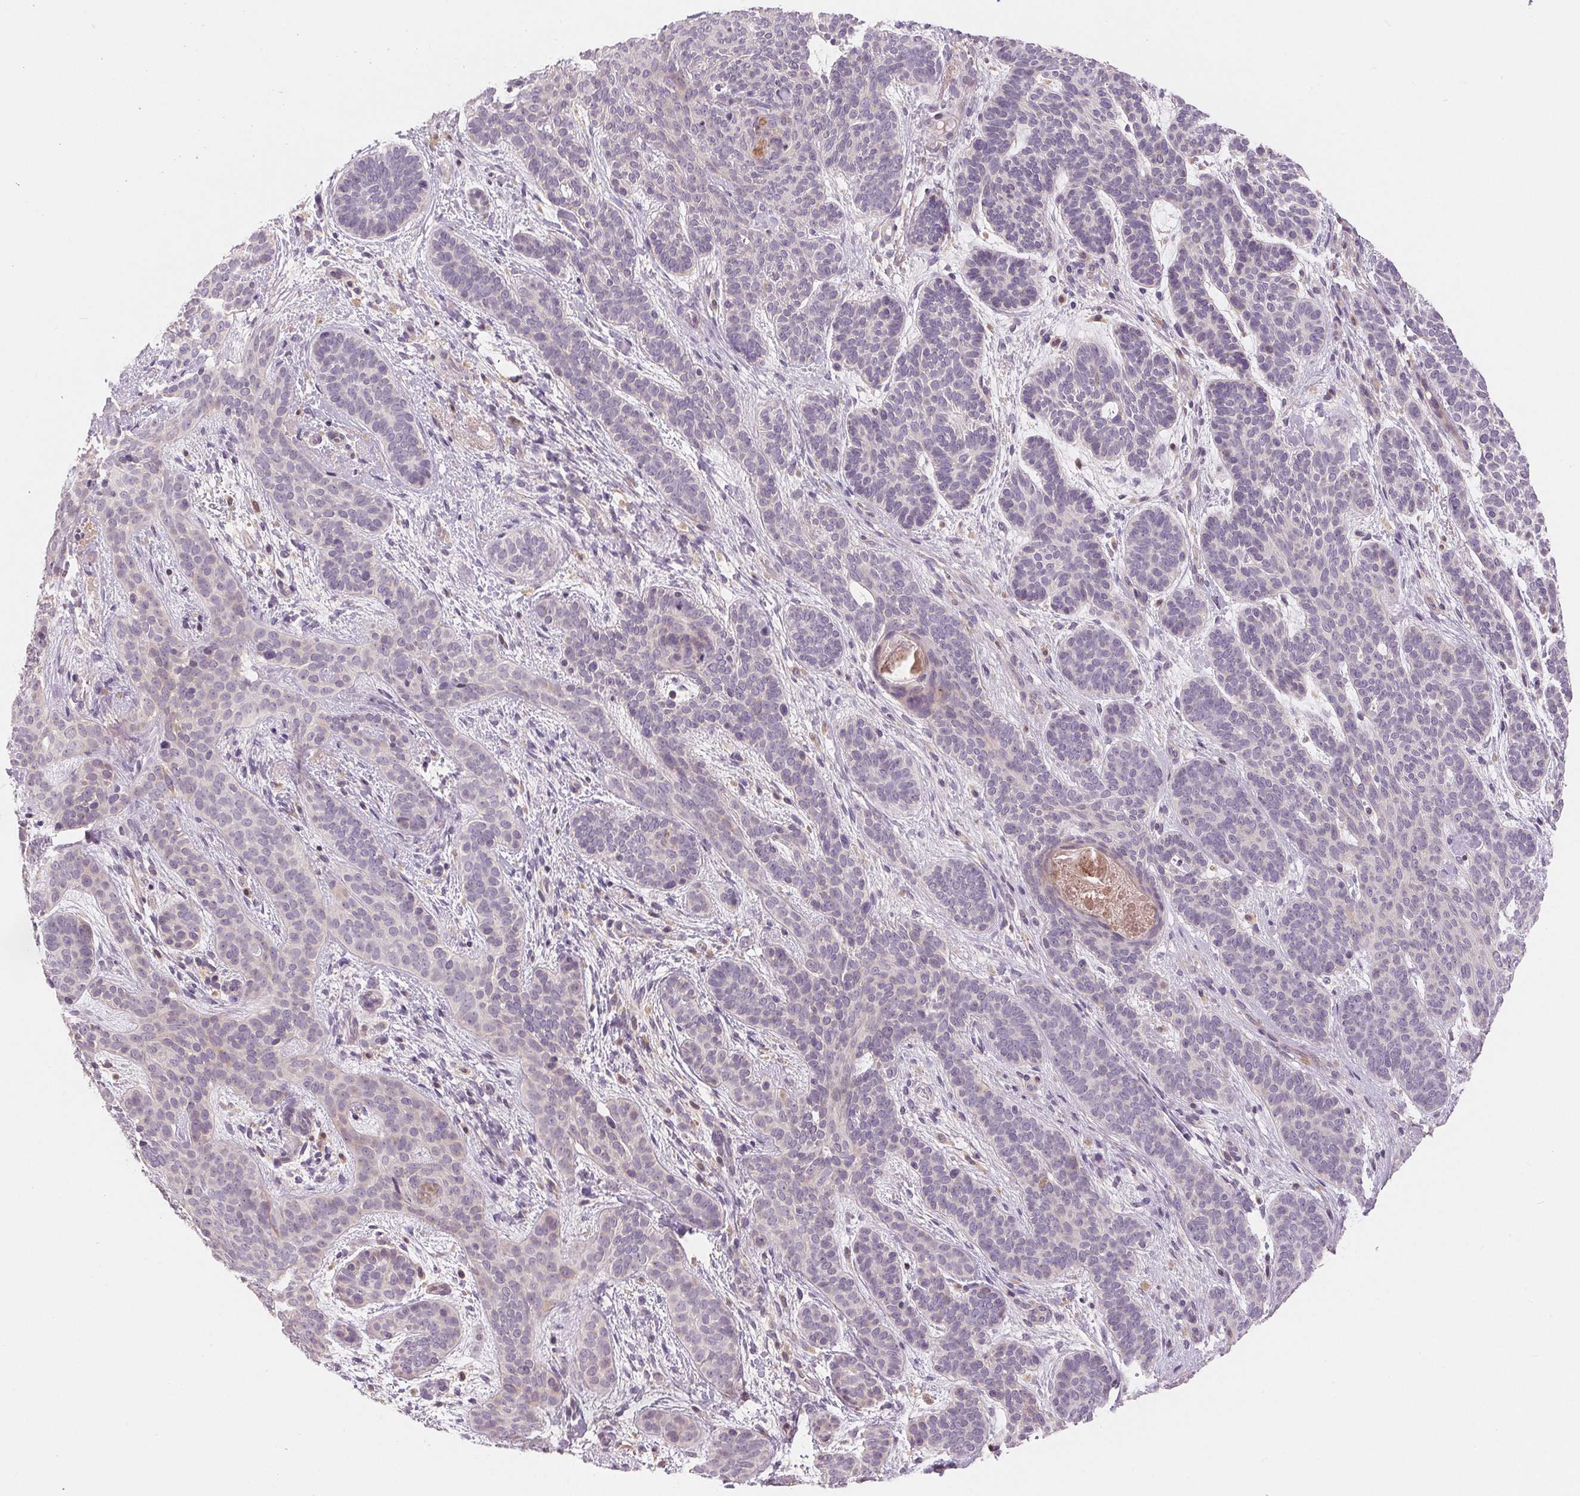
{"staining": {"intensity": "negative", "quantity": "none", "location": "none"}, "tissue": "skin cancer", "cell_type": "Tumor cells", "image_type": "cancer", "snomed": [{"axis": "morphology", "description": "Basal cell carcinoma"}, {"axis": "topography", "description": "Skin"}], "caption": "This is an IHC image of skin basal cell carcinoma. There is no staining in tumor cells.", "gene": "AQP8", "patient": {"sex": "female", "age": 82}}